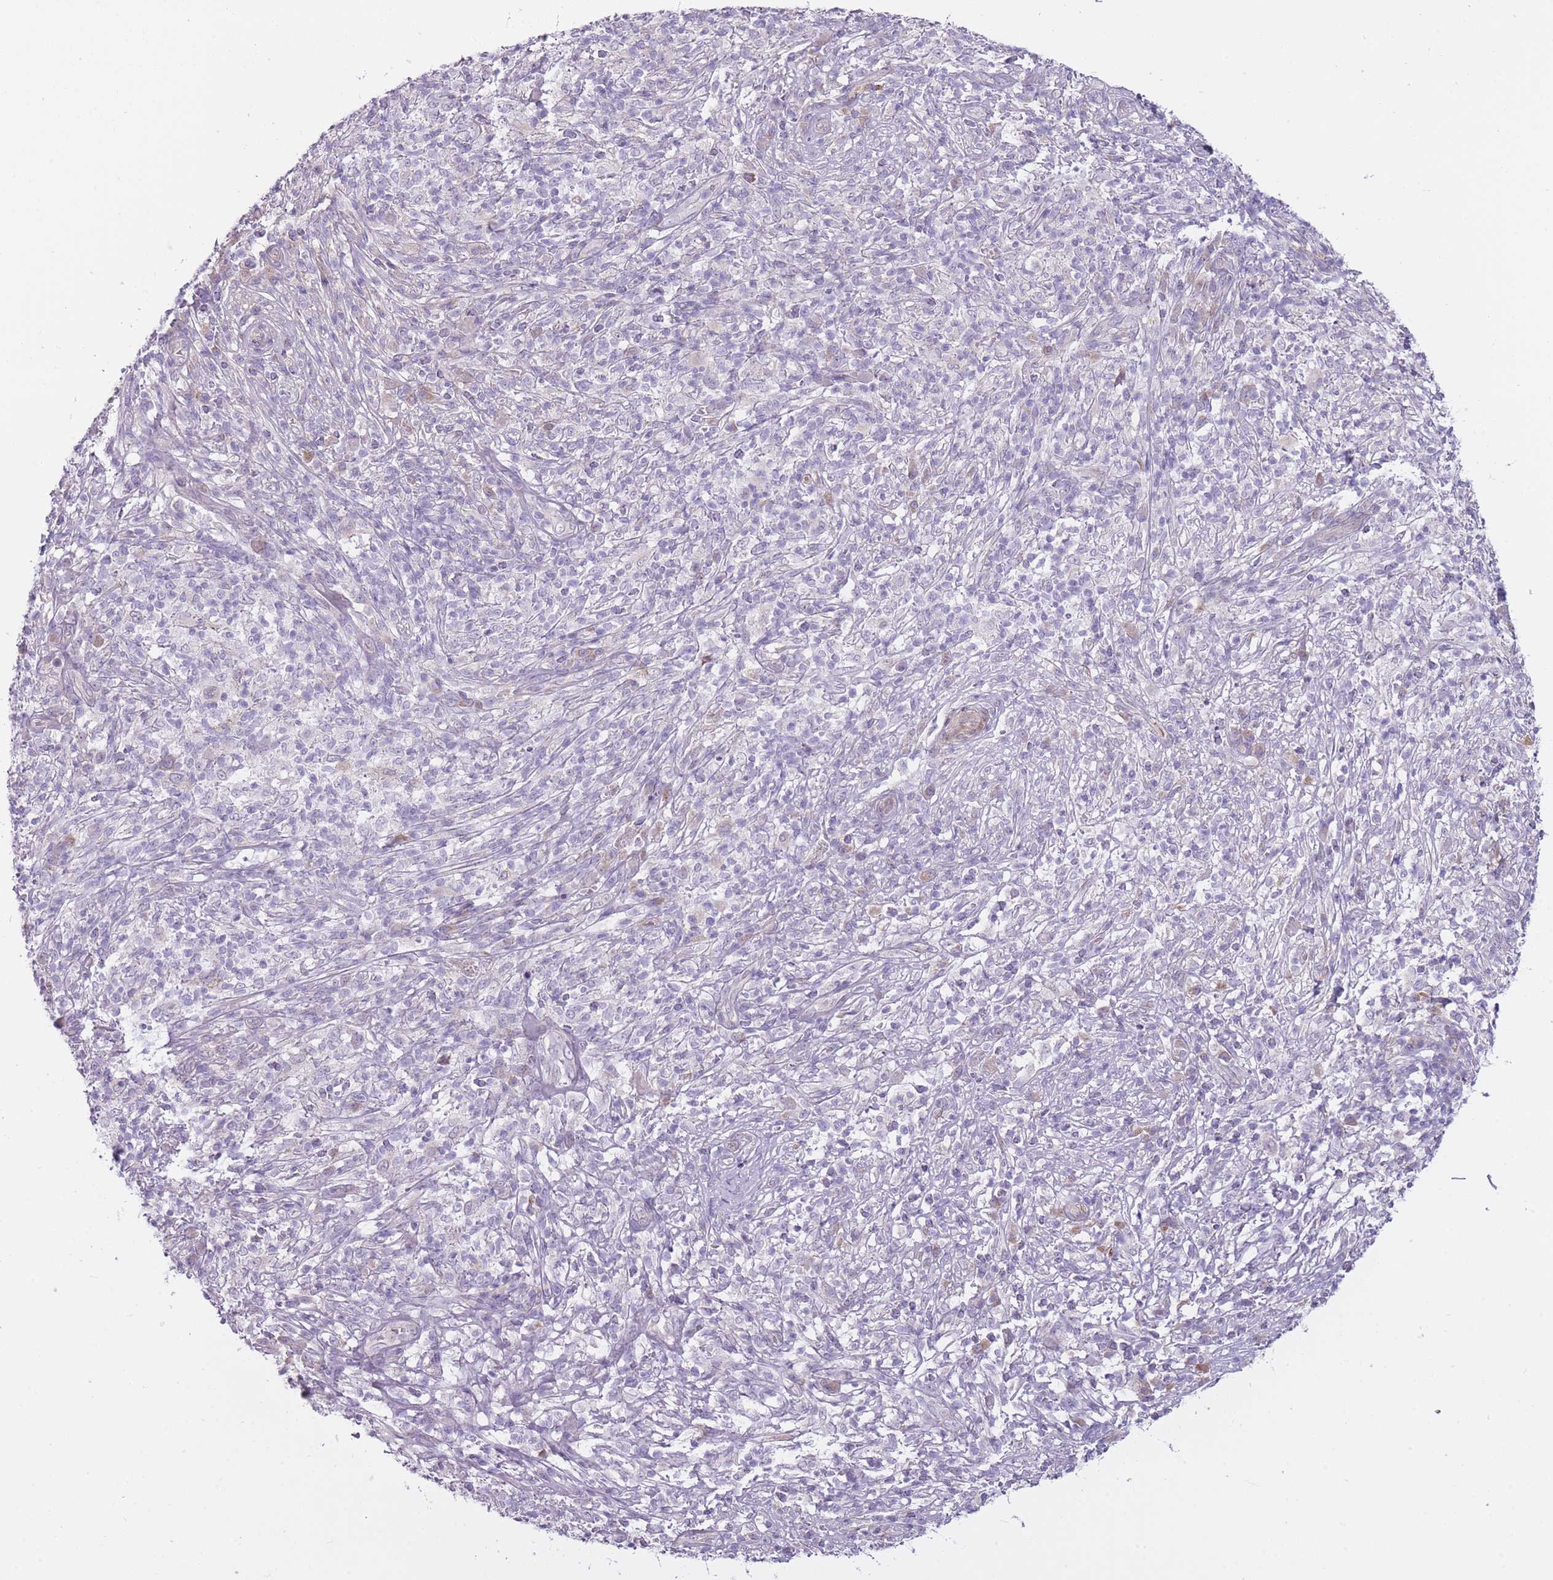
{"staining": {"intensity": "negative", "quantity": "none", "location": "none"}, "tissue": "melanoma", "cell_type": "Tumor cells", "image_type": "cancer", "snomed": [{"axis": "morphology", "description": "Malignant melanoma, NOS"}, {"axis": "topography", "description": "Skin"}], "caption": "Immunohistochemistry (IHC) of melanoma displays no expression in tumor cells.", "gene": "PGRMC2", "patient": {"sex": "male", "age": 66}}